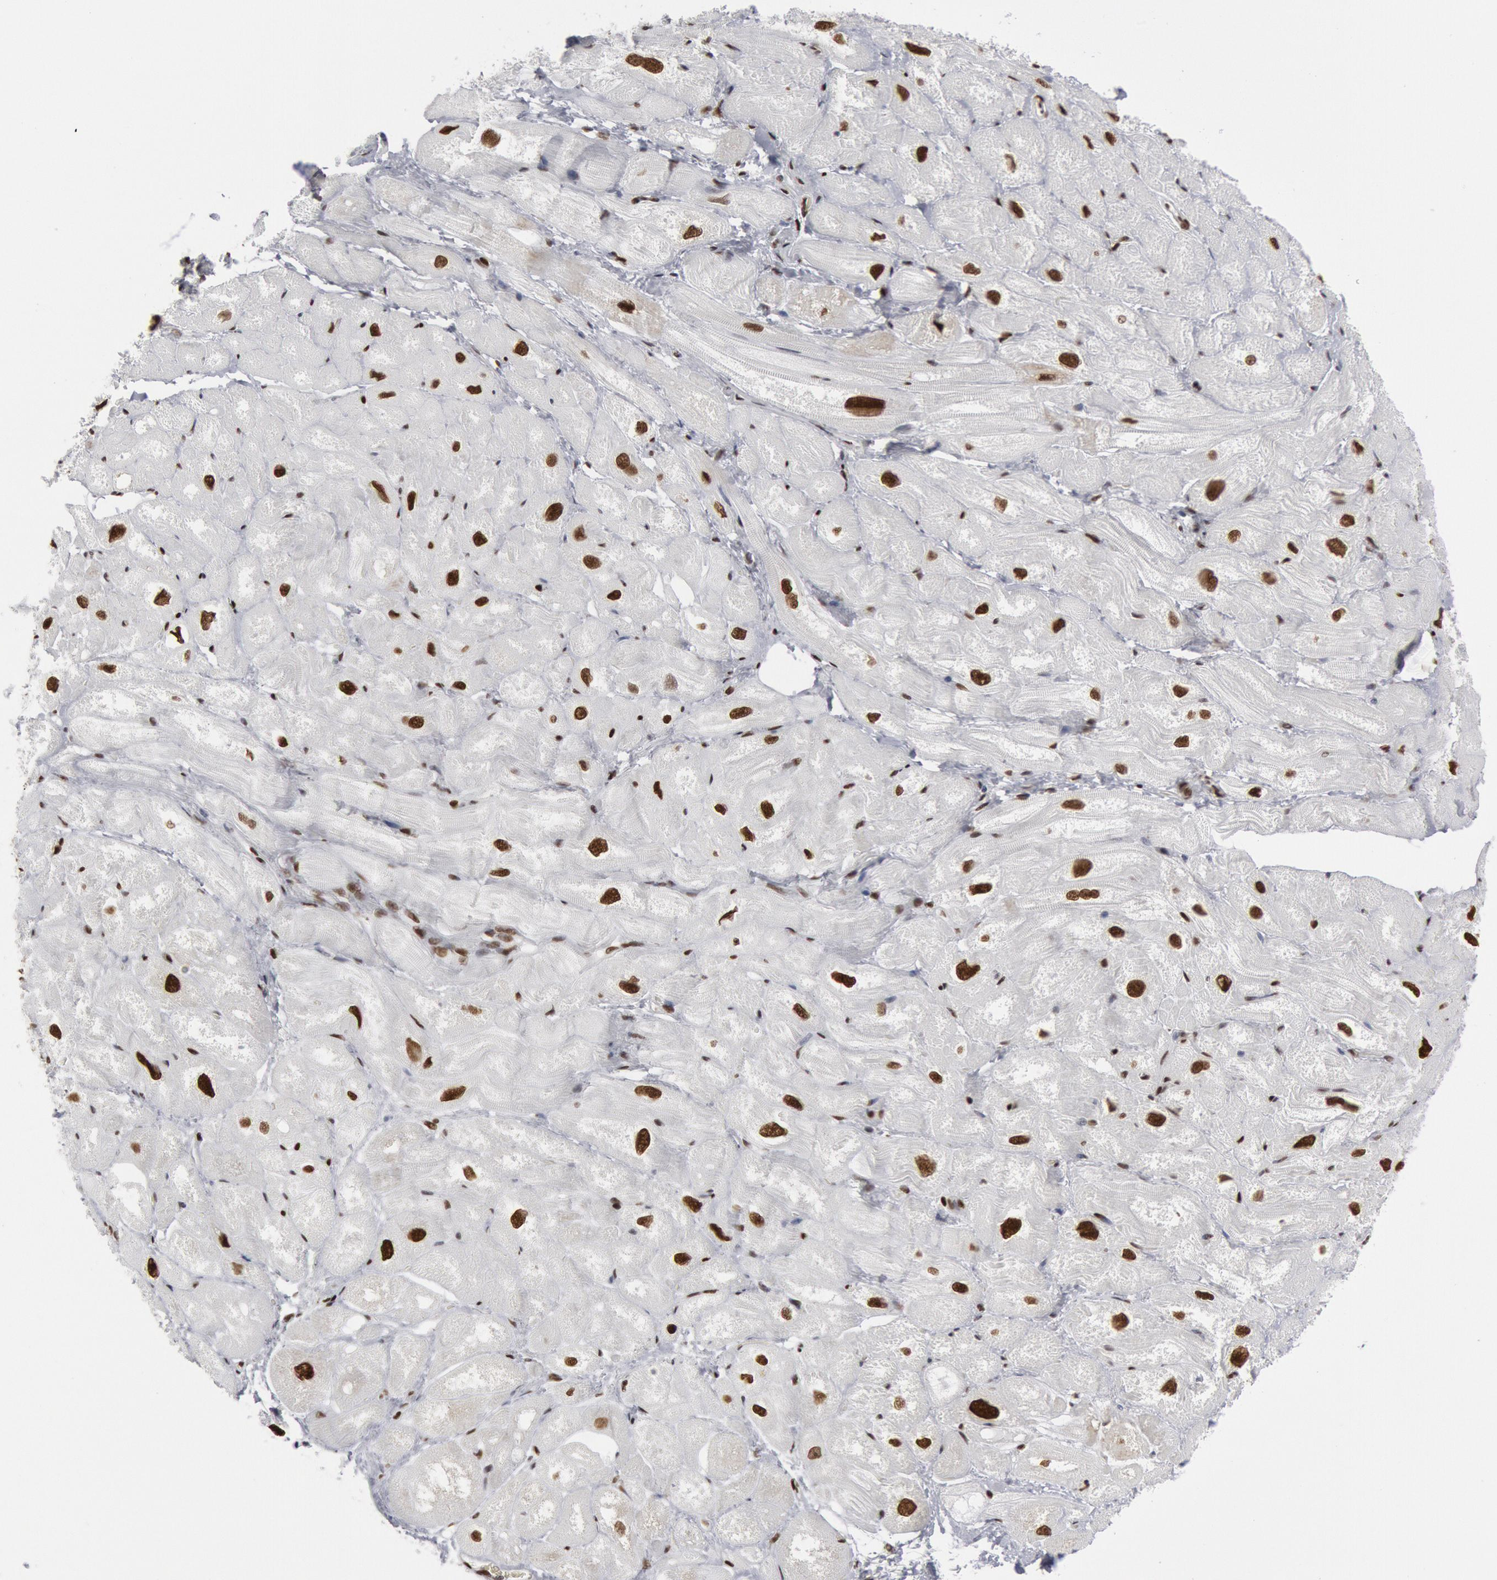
{"staining": {"intensity": "moderate", "quantity": ">75%", "location": "nuclear"}, "tissue": "heart muscle", "cell_type": "Cardiomyocytes", "image_type": "normal", "snomed": [{"axis": "morphology", "description": "Normal tissue, NOS"}, {"axis": "topography", "description": "Heart"}], "caption": "There is medium levels of moderate nuclear expression in cardiomyocytes of normal heart muscle, as demonstrated by immunohistochemical staining (brown color).", "gene": "MECP2", "patient": {"sex": "male", "age": 49}}